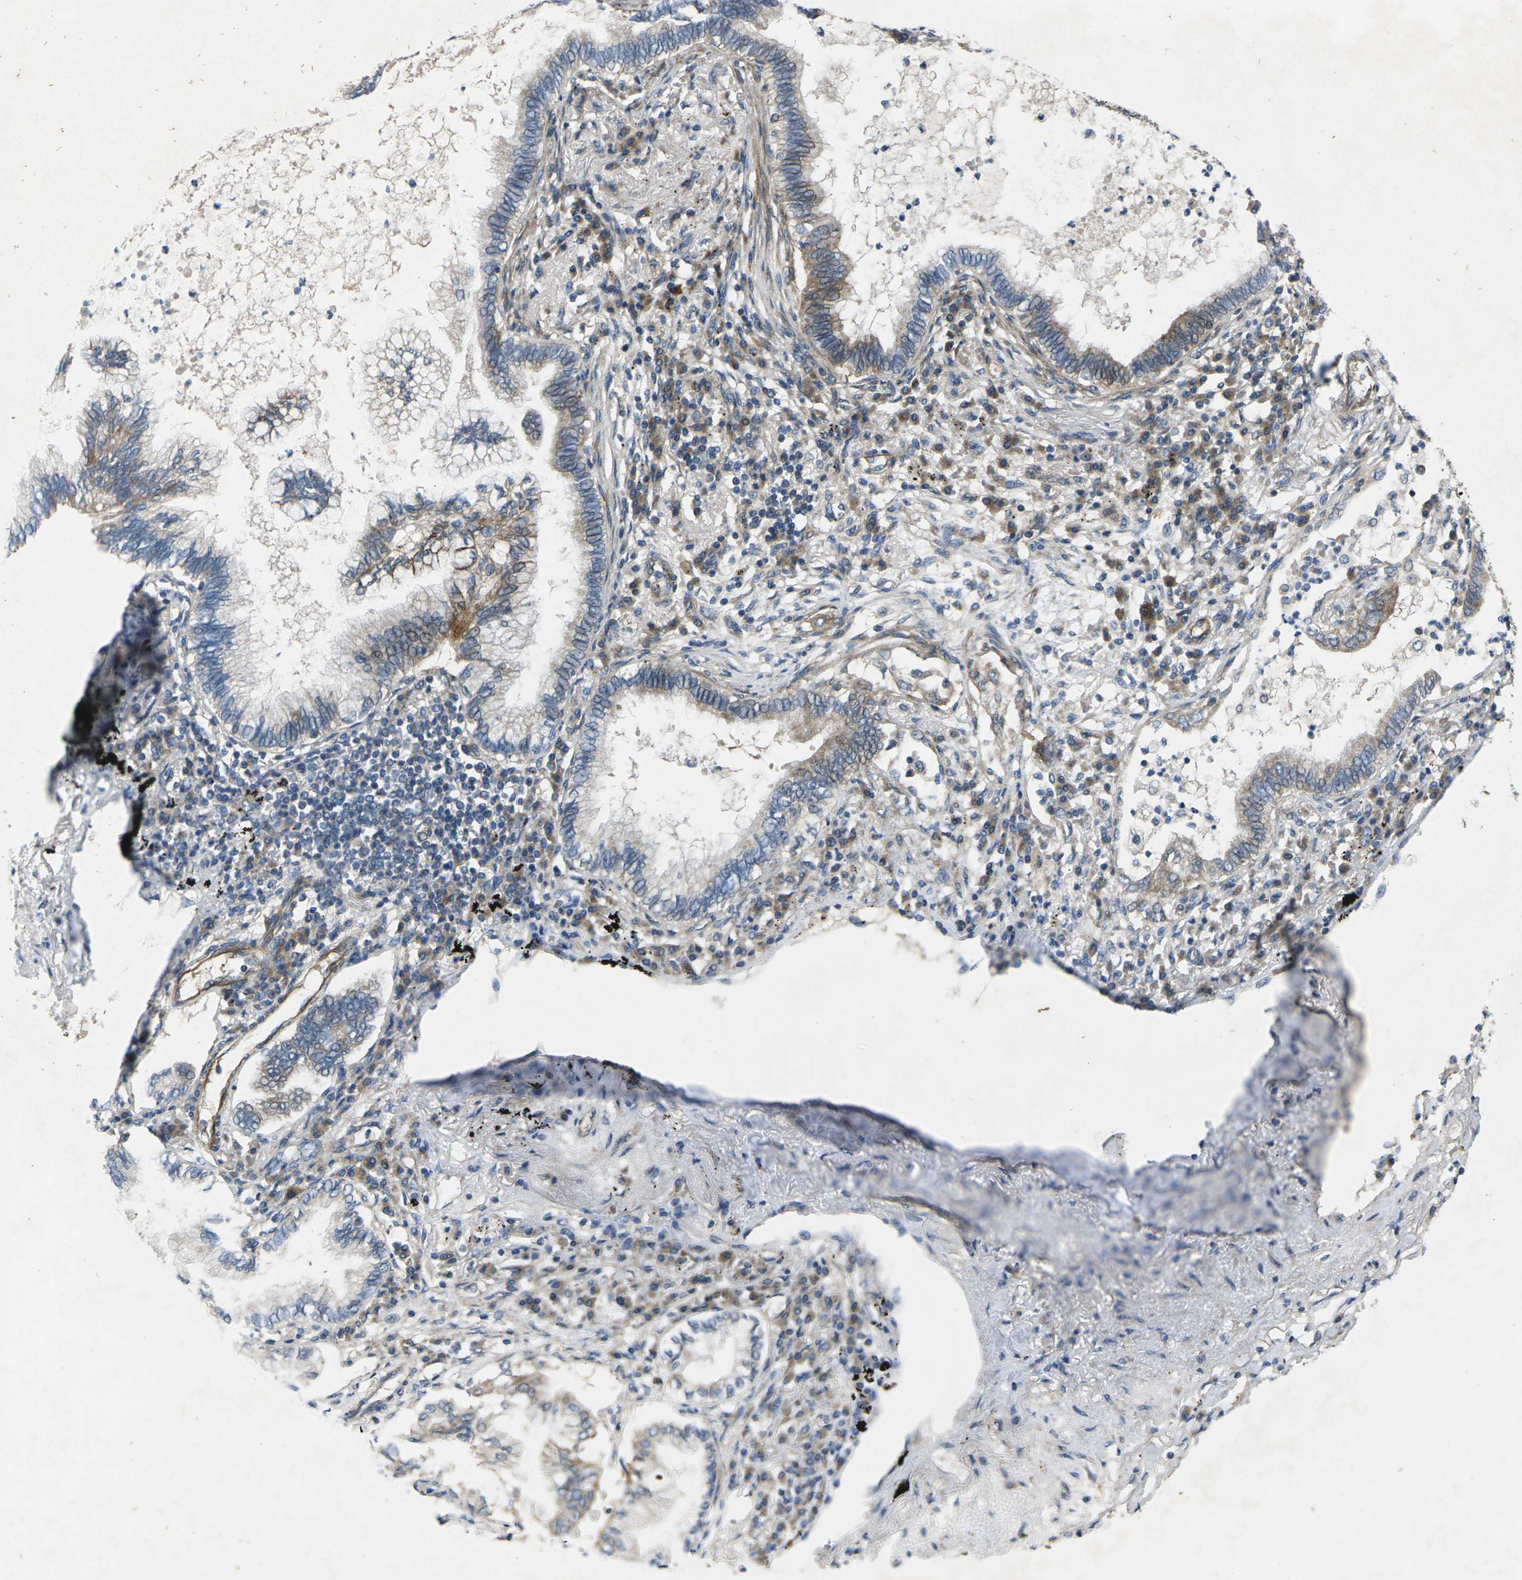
{"staining": {"intensity": "moderate", "quantity": ">75%", "location": "cytoplasmic/membranous"}, "tissue": "lung cancer", "cell_type": "Tumor cells", "image_type": "cancer", "snomed": [{"axis": "morphology", "description": "Normal tissue, NOS"}, {"axis": "morphology", "description": "Adenocarcinoma, NOS"}, {"axis": "topography", "description": "Bronchus"}, {"axis": "topography", "description": "Lung"}], "caption": "Brown immunohistochemical staining in lung adenocarcinoma reveals moderate cytoplasmic/membranous expression in about >75% of tumor cells.", "gene": "EDNRA", "patient": {"sex": "female", "age": 70}}